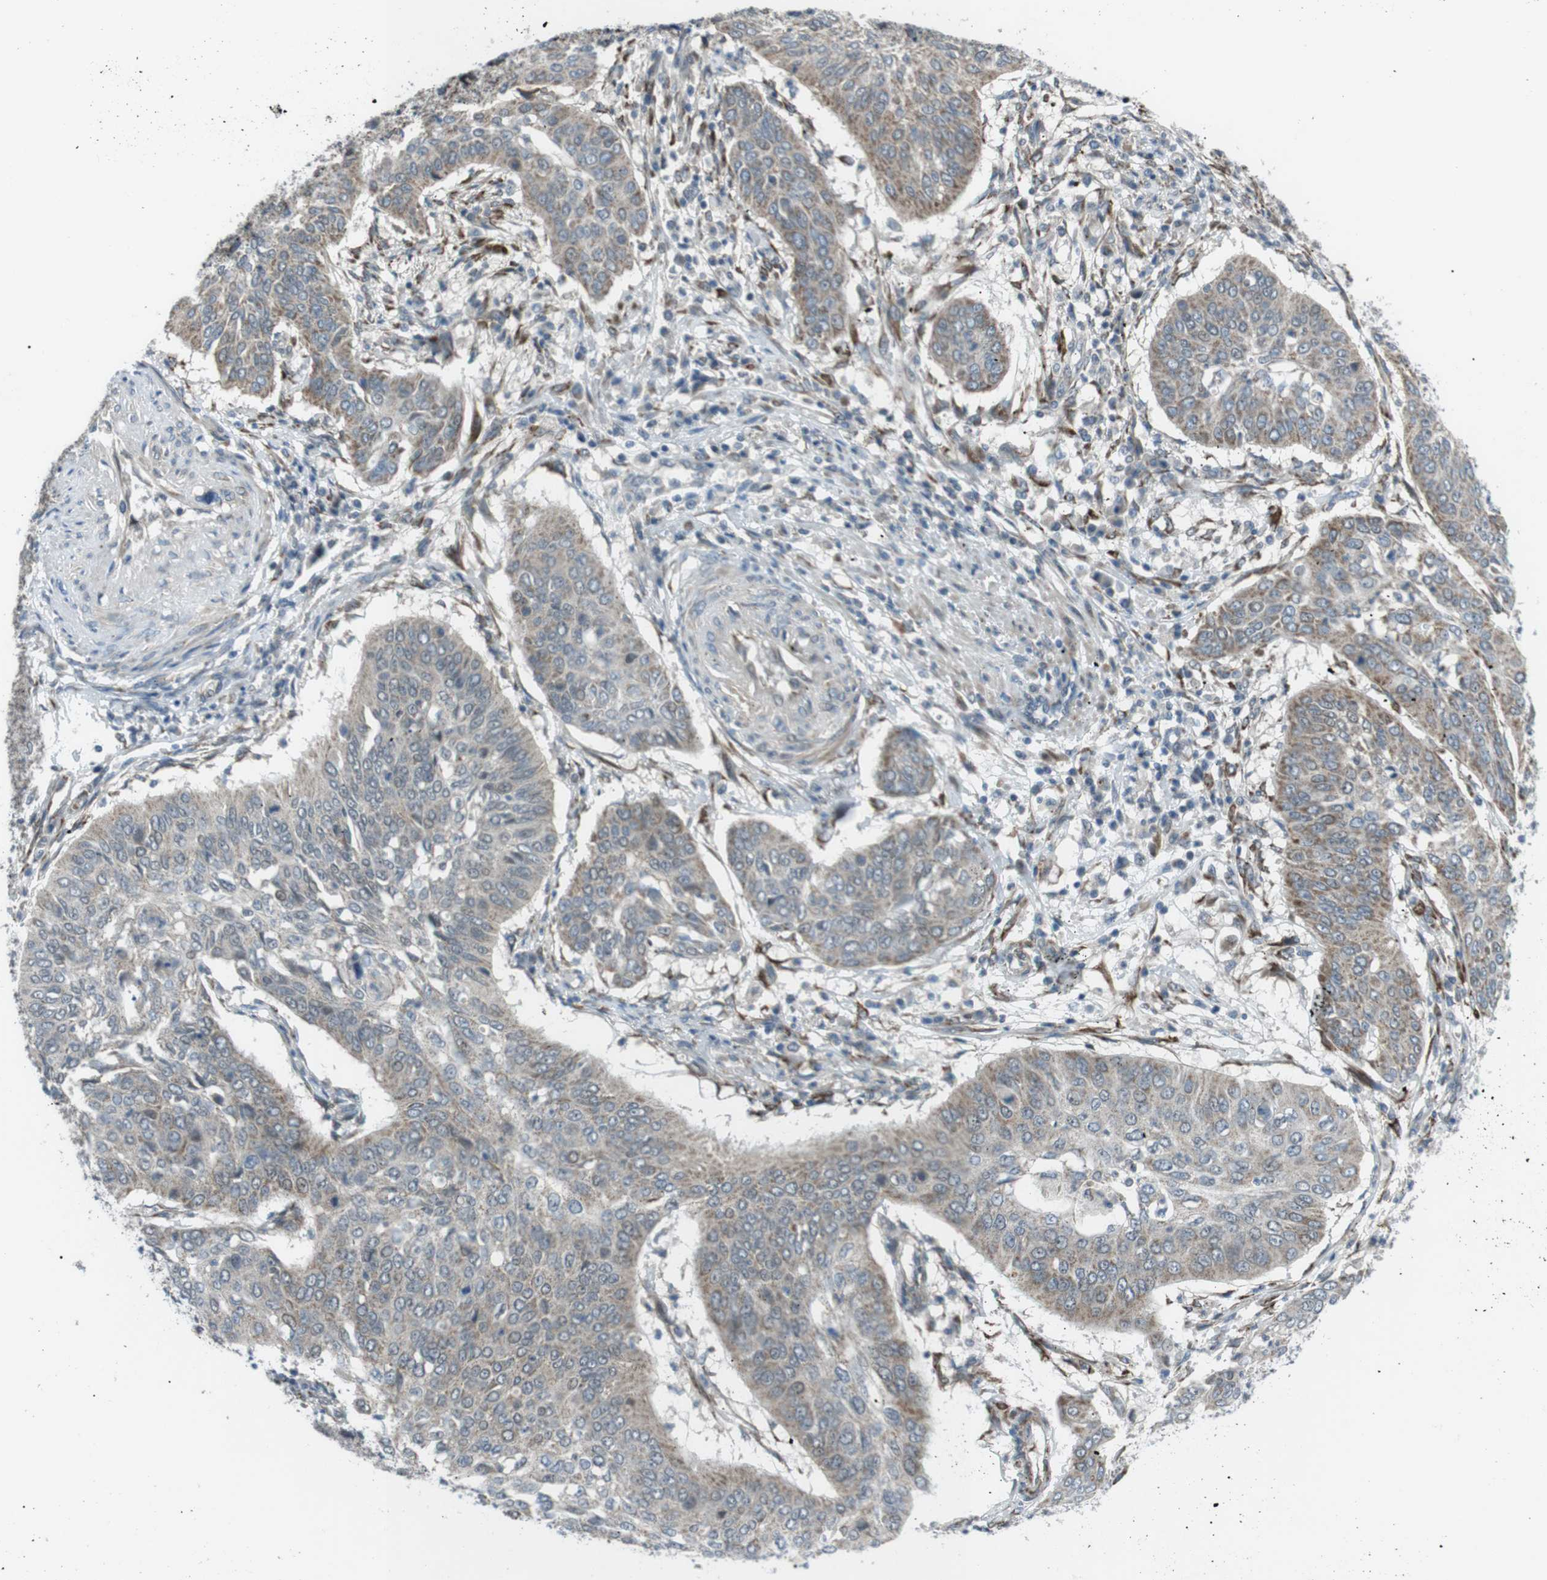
{"staining": {"intensity": "moderate", "quantity": "<25%", "location": "cytoplasmic/membranous"}, "tissue": "cervical cancer", "cell_type": "Tumor cells", "image_type": "cancer", "snomed": [{"axis": "morphology", "description": "Normal tissue, NOS"}, {"axis": "morphology", "description": "Squamous cell carcinoma, NOS"}, {"axis": "topography", "description": "Cervix"}], "caption": "Immunohistochemical staining of human squamous cell carcinoma (cervical) shows low levels of moderate cytoplasmic/membranous expression in approximately <25% of tumor cells. The protein is stained brown, and the nuclei are stained in blue (DAB IHC with brightfield microscopy, high magnification).", "gene": "ARID5B", "patient": {"sex": "female", "age": 39}}